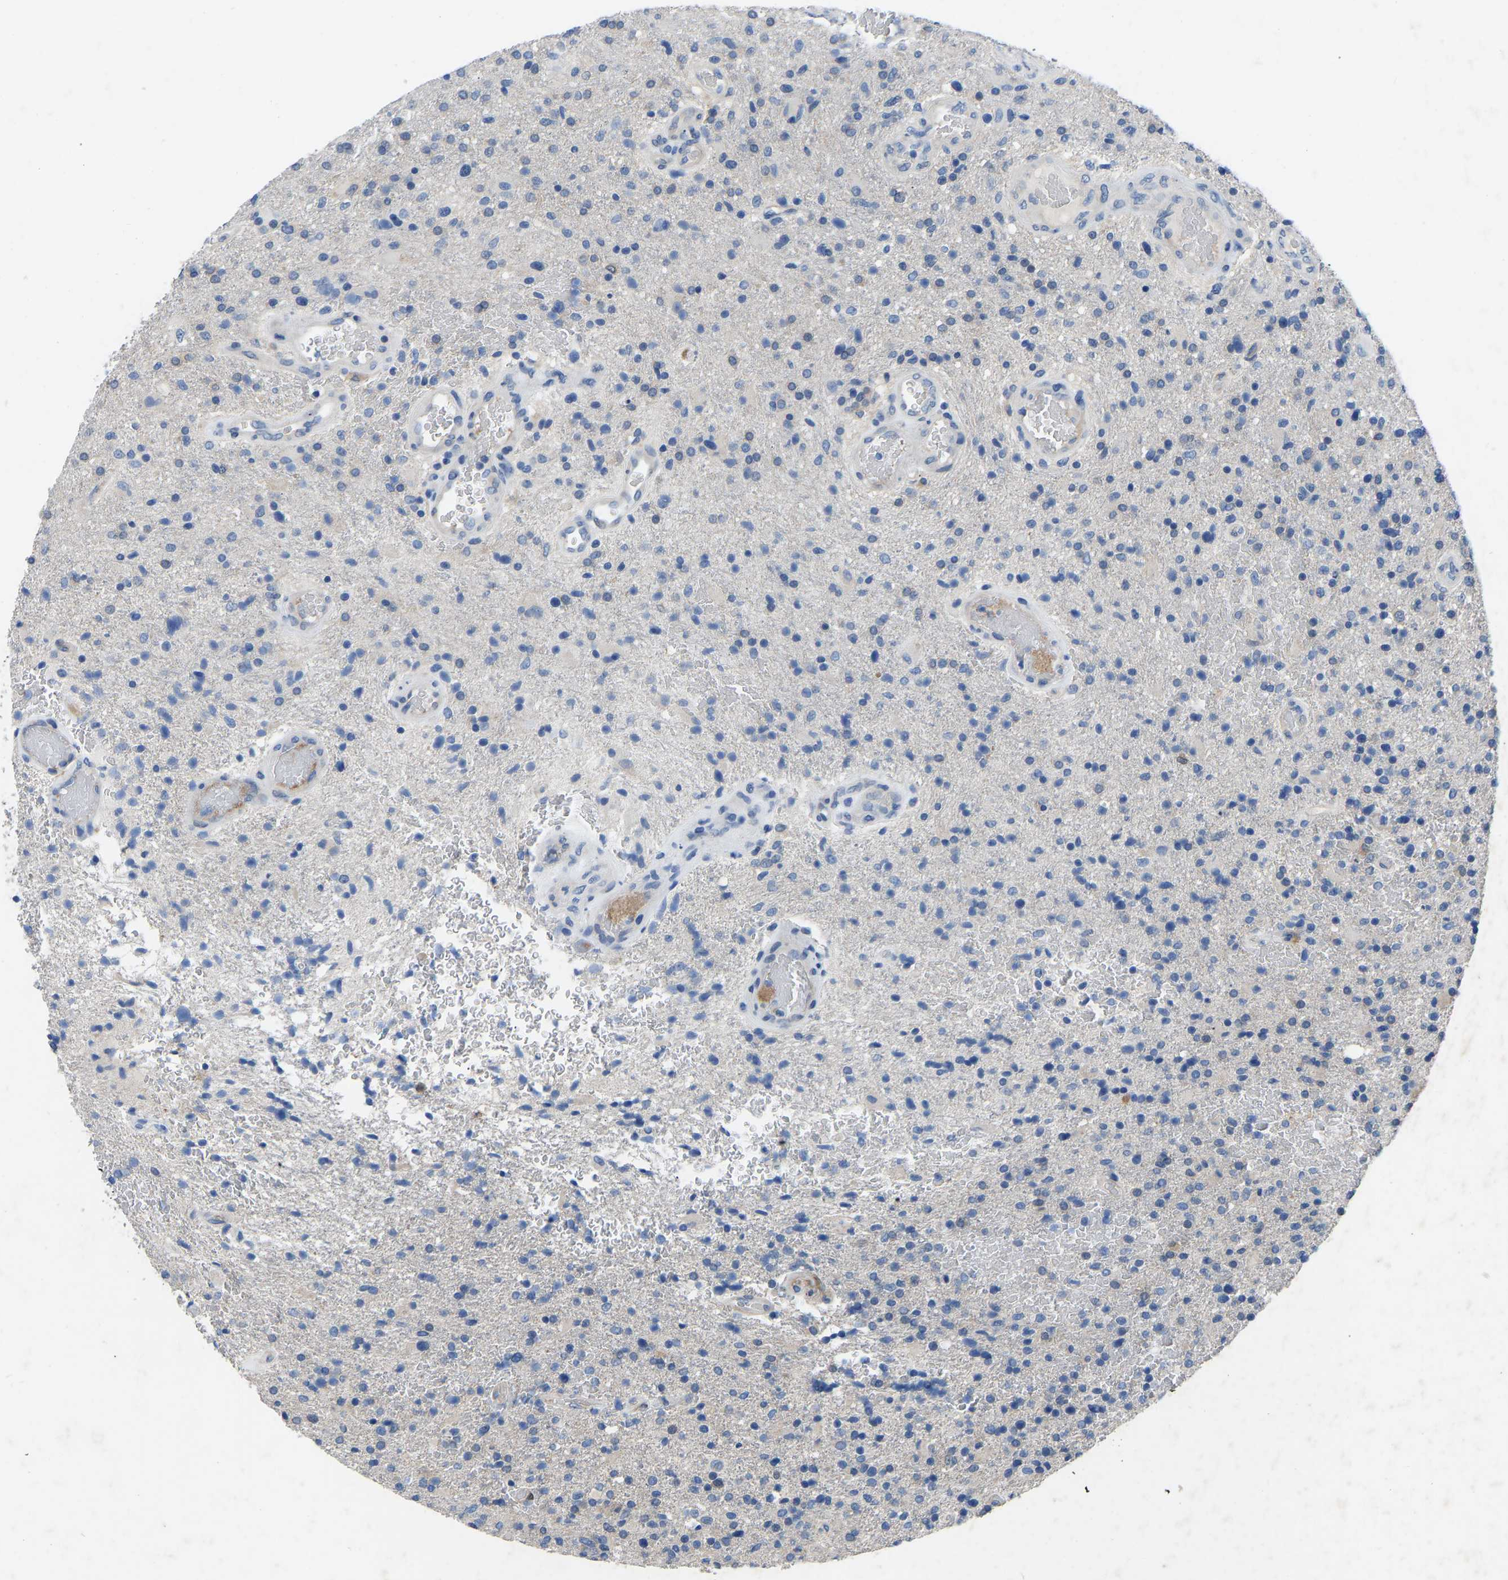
{"staining": {"intensity": "negative", "quantity": "none", "location": "none"}, "tissue": "glioma", "cell_type": "Tumor cells", "image_type": "cancer", "snomed": [{"axis": "morphology", "description": "Glioma, malignant, High grade"}, {"axis": "topography", "description": "Brain"}], "caption": "IHC of glioma demonstrates no positivity in tumor cells.", "gene": "RBP1", "patient": {"sex": "male", "age": 72}}